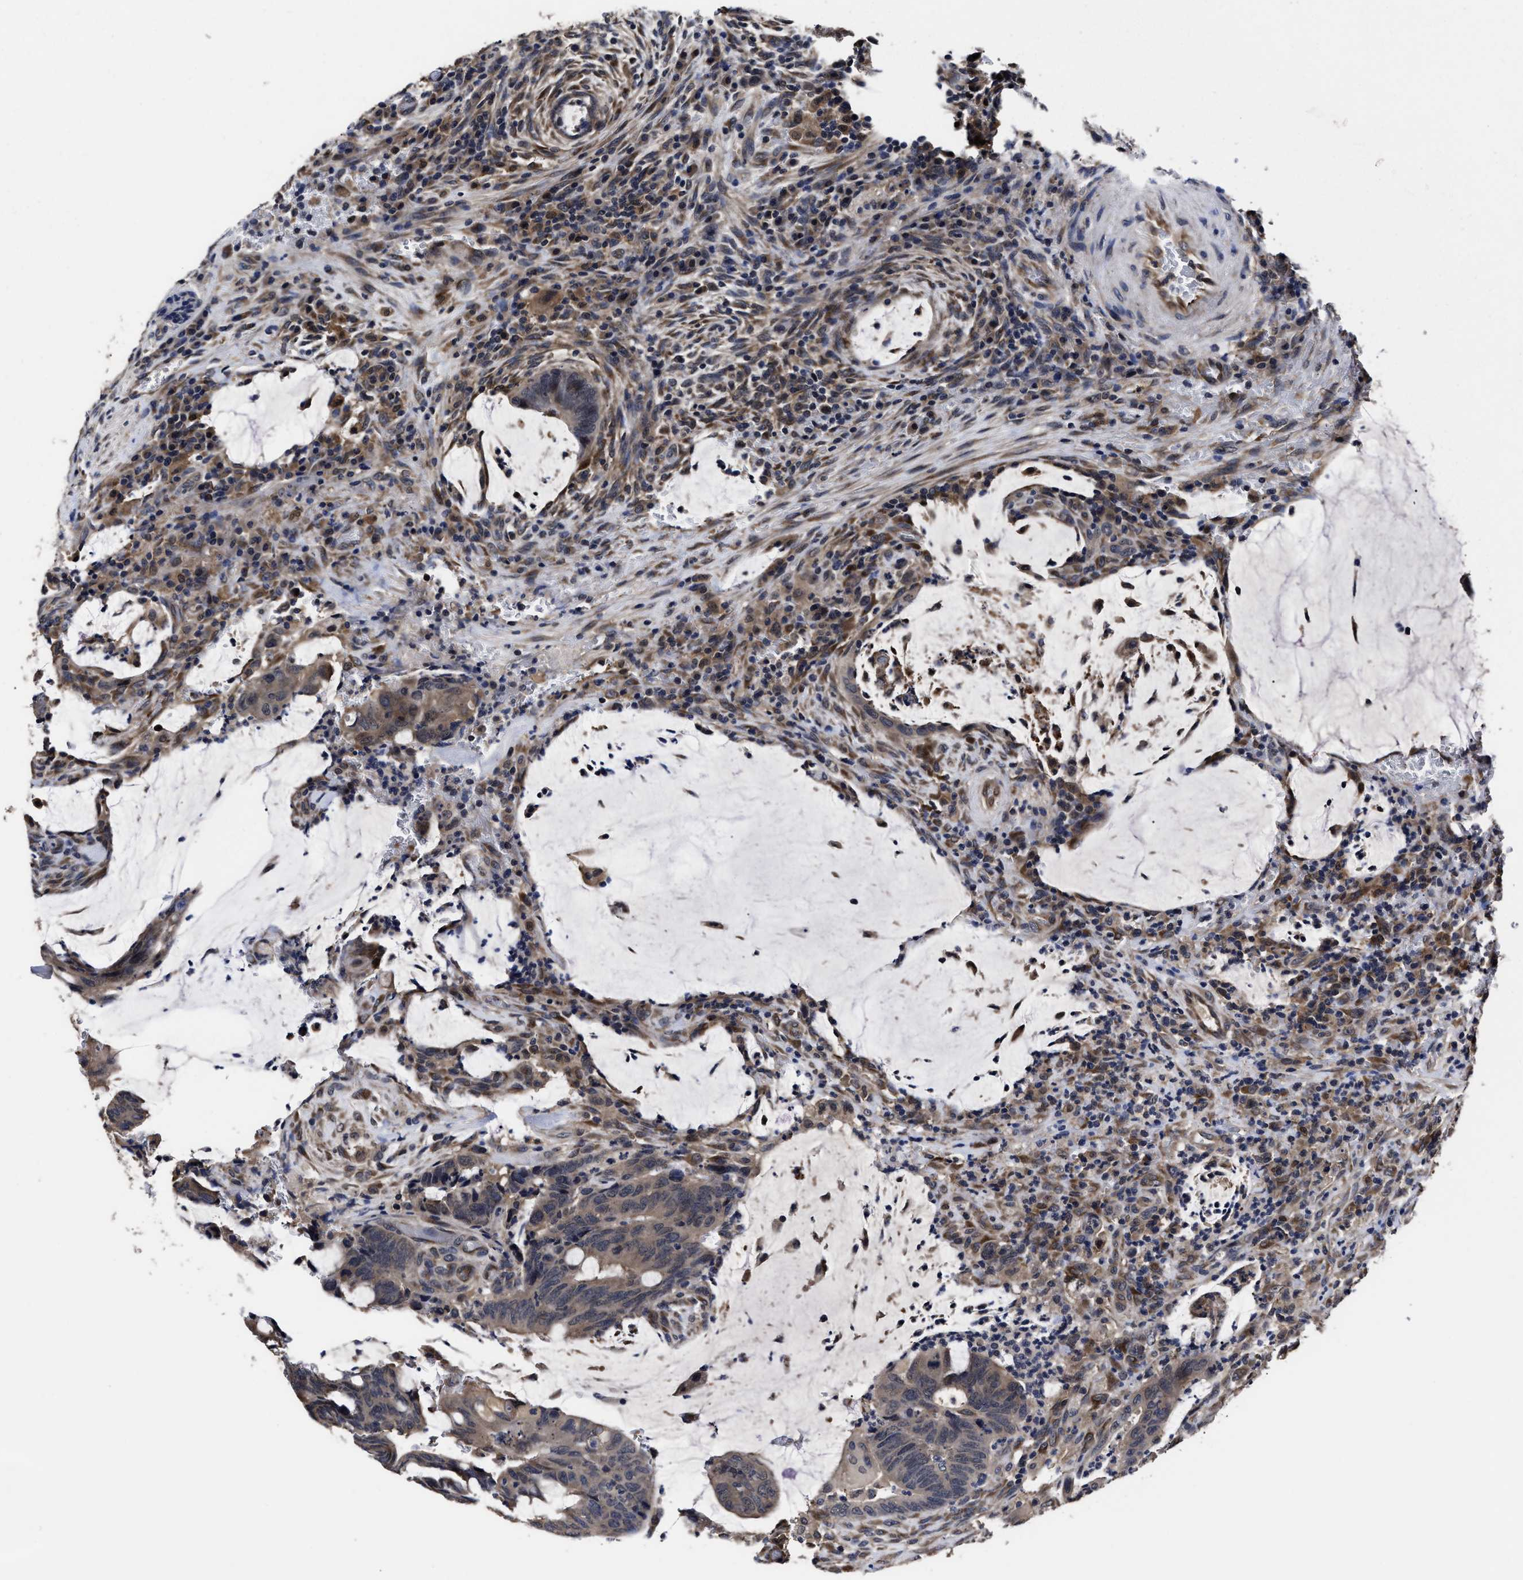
{"staining": {"intensity": "weak", "quantity": "25%-75%", "location": "cytoplasmic/membranous"}, "tissue": "colorectal cancer", "cell_type": "Tumor cells", "image_type": "cancer", "snomed": [{"axis": "morphology", "description": "Normal tissue, NOS"}, {"axis": "morphology", "description": "Adenocarcinoma, NOS"}, {"axis": "topography", "description": "Rectum"}, {"axis": "topography", "description": "Peripheral nerve tissue"}], "caption": "IHC histopathology image of neoplastic tissue: colorectal cancer stained using IHC demonstrates low levels of weak protein expression localized specifically in the cytoplasmic/membranous of tumor cells, appearing as a cytoplasmic/membranous brown color.", "gene": "SOCS5", "patient": {"sex": "male", "age": 92}}